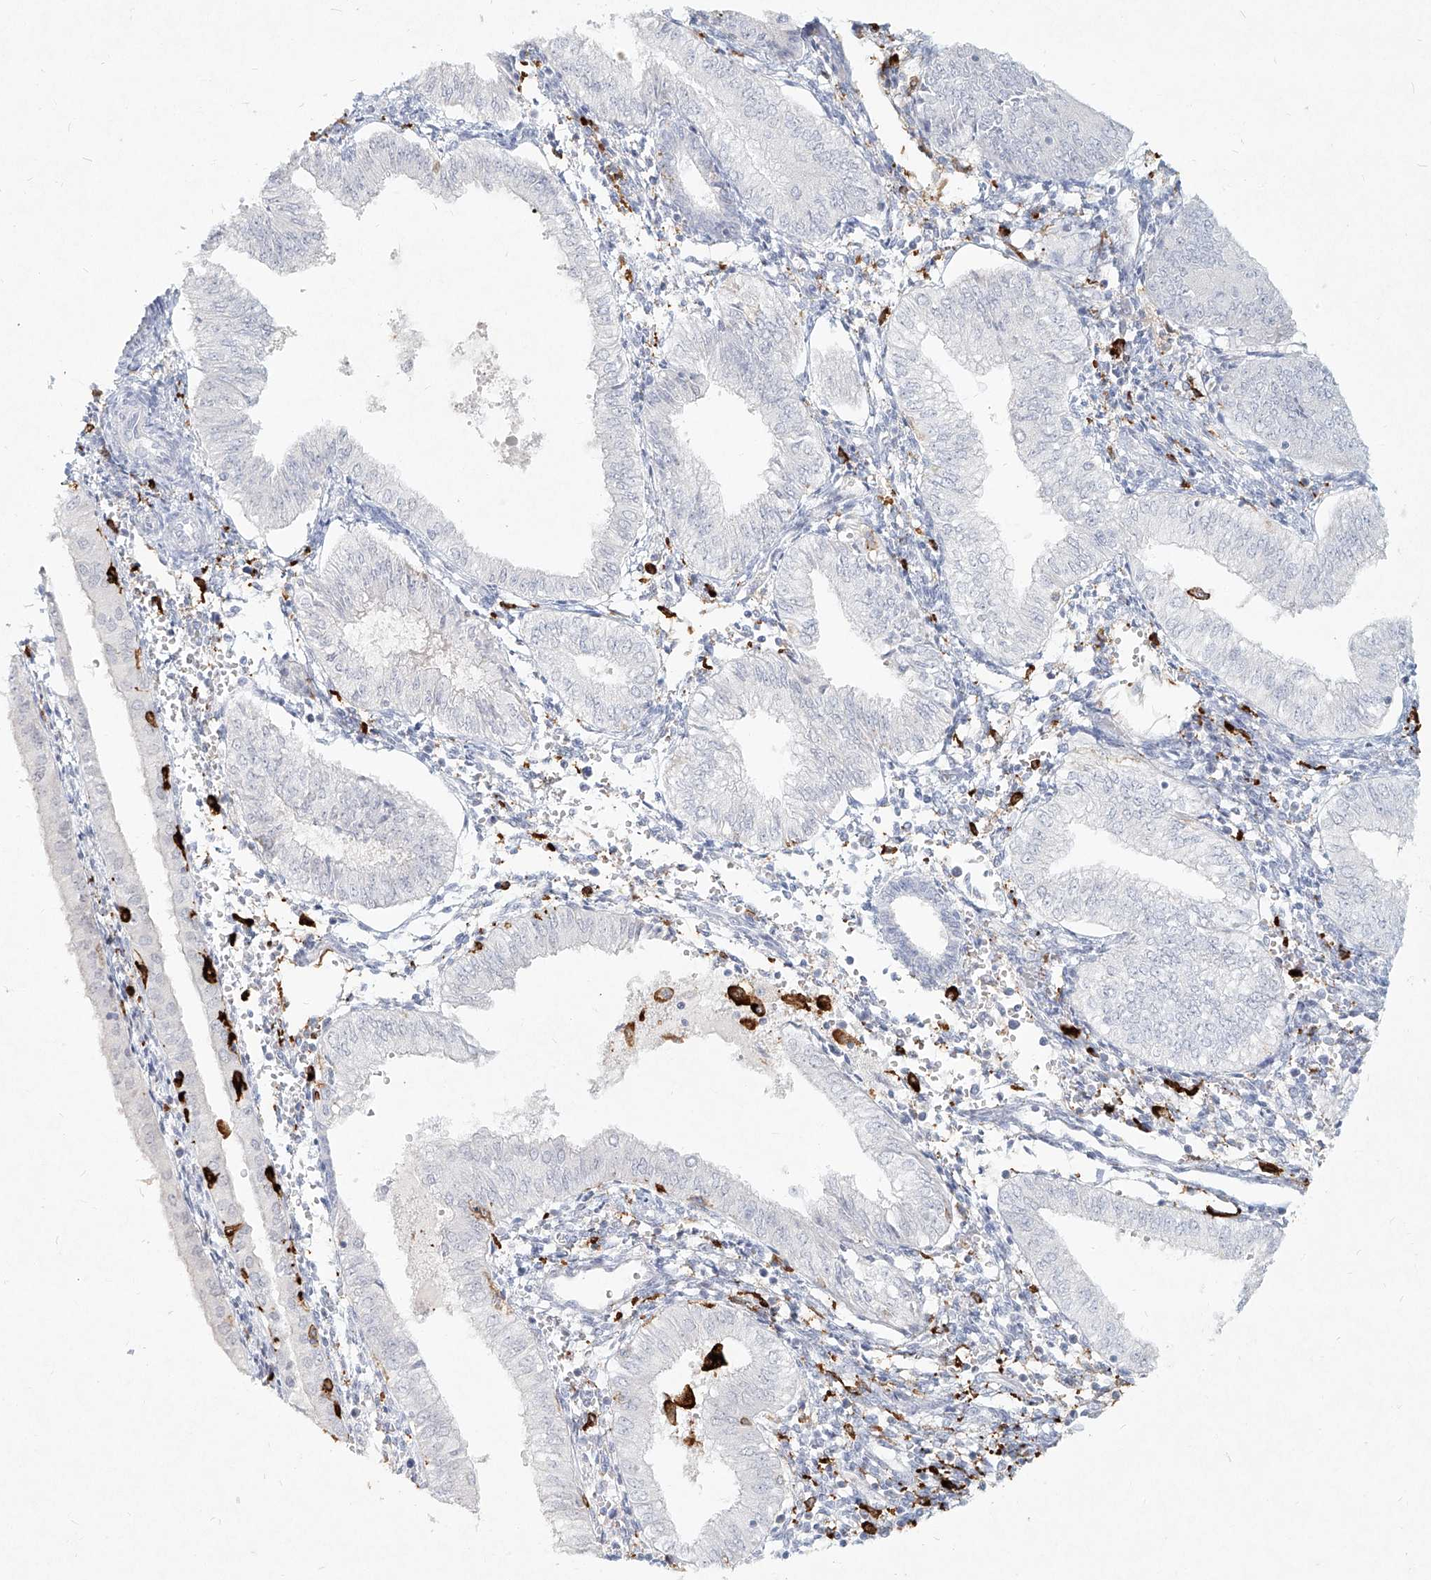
{"staining": {"intensity": "negative", "quantity": "none", "location": "none"}, "tissue": "endometrial cancer", "cell_type": "Tumor cells", "image_type": "cancer", "snomed": [{"axis": "morphology", "description": "Adenocarcinoma, NOS"}, {"axis": "topography", "description": "Endometrium"}], "caption": "The IHC image has no significant positivity in tumor cells of endometrial cancer tissue.", "gene": "CD209", "patient": {"sex": "female", "age": 53}}